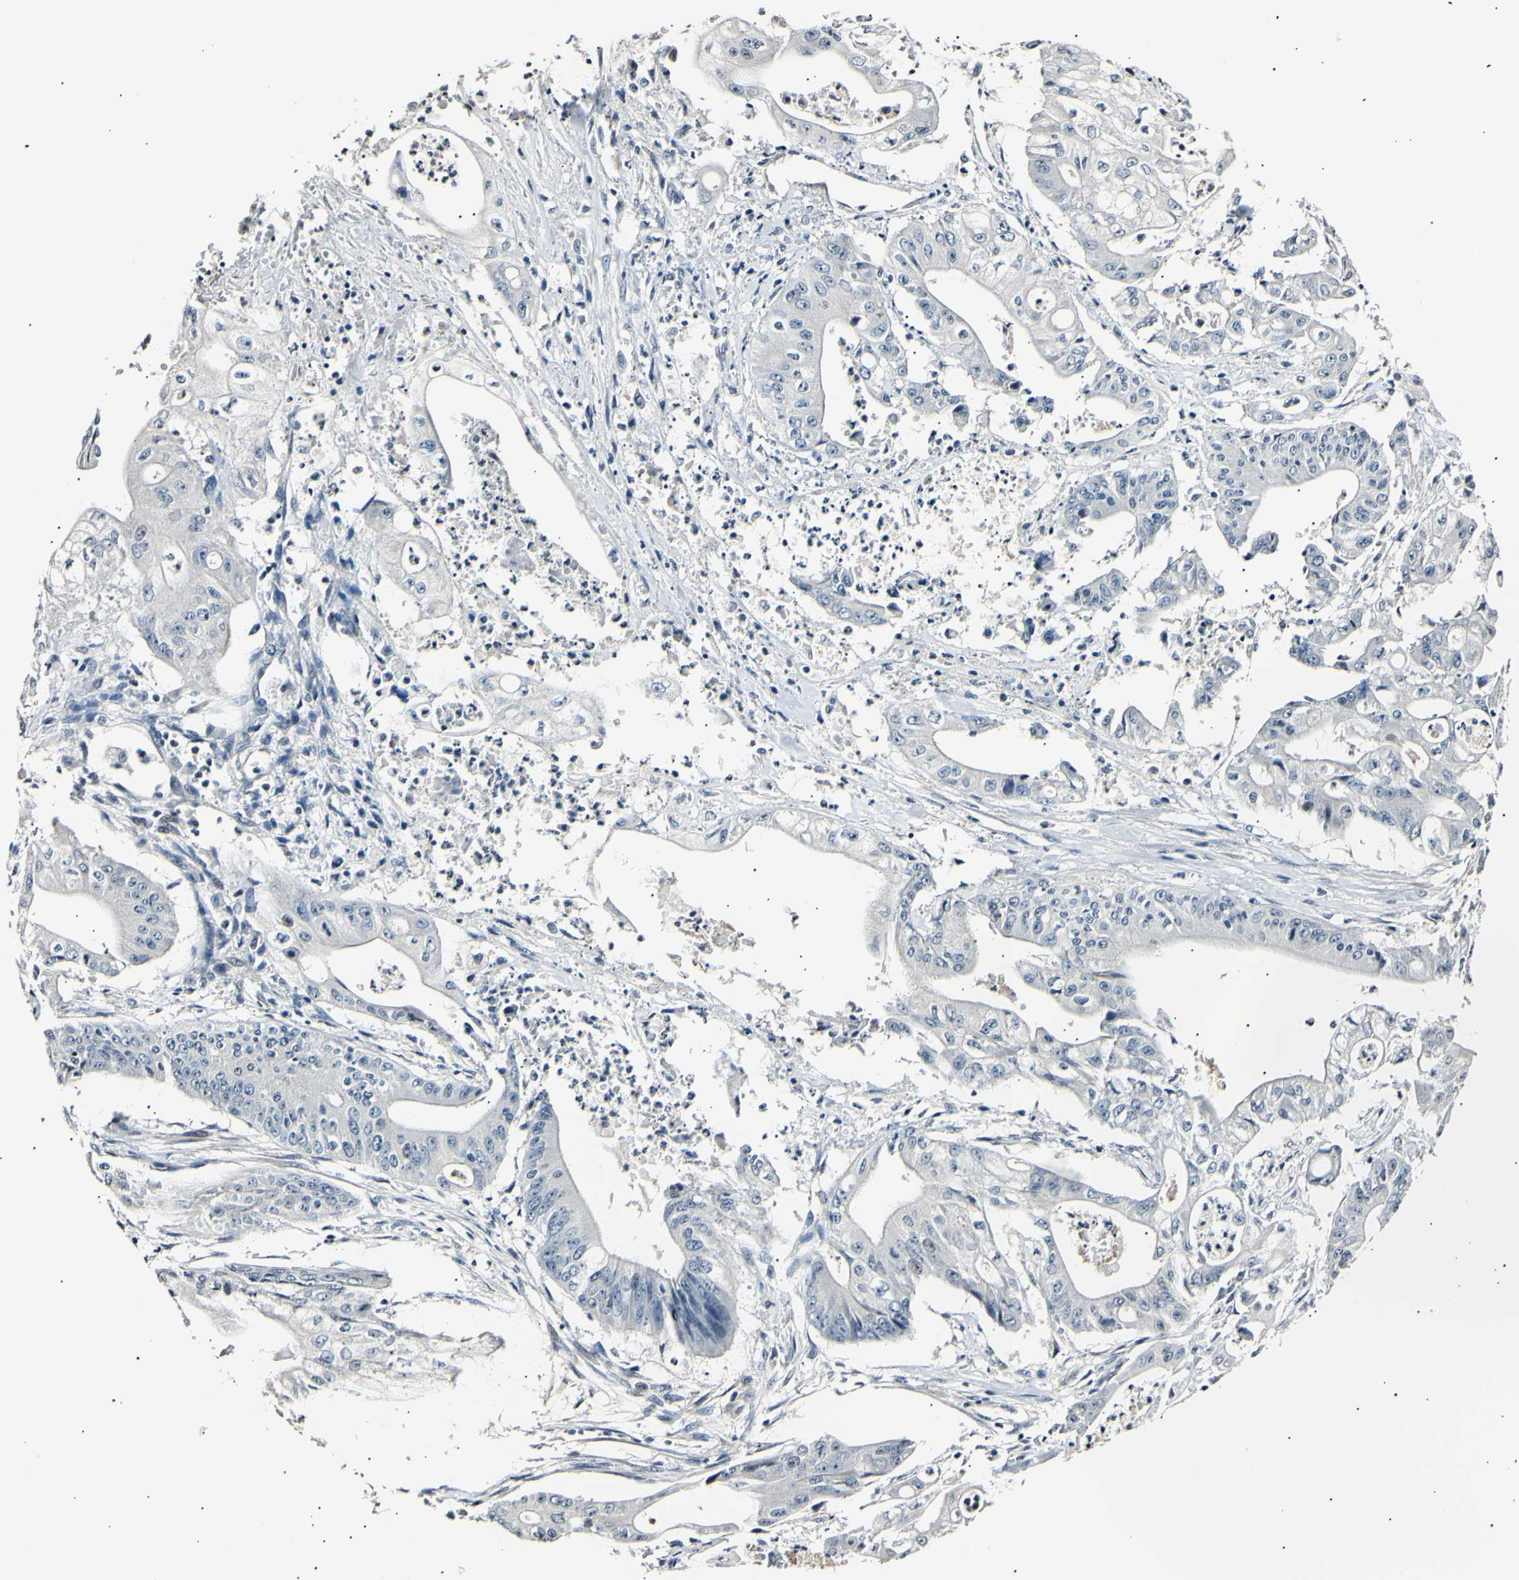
{"staining": {"intensity": "negative", "quantity": "none", "location": "none"}, "tissue": "pancreatic cancer", "cell_type": "Tumor cells", "image_type": "cancer", "snomed": [{"axis": "morphology", "description": "Normal tissue, NOS"}, {"axis": "topography", "description": "Lymph node"}], "caption": "This is an immunohistochemistry histopathology image of human pancreatic cancer. There is no expression in tumor cells.", "gene": "AK1", "patient": {"sex": "male", "age": 62}}